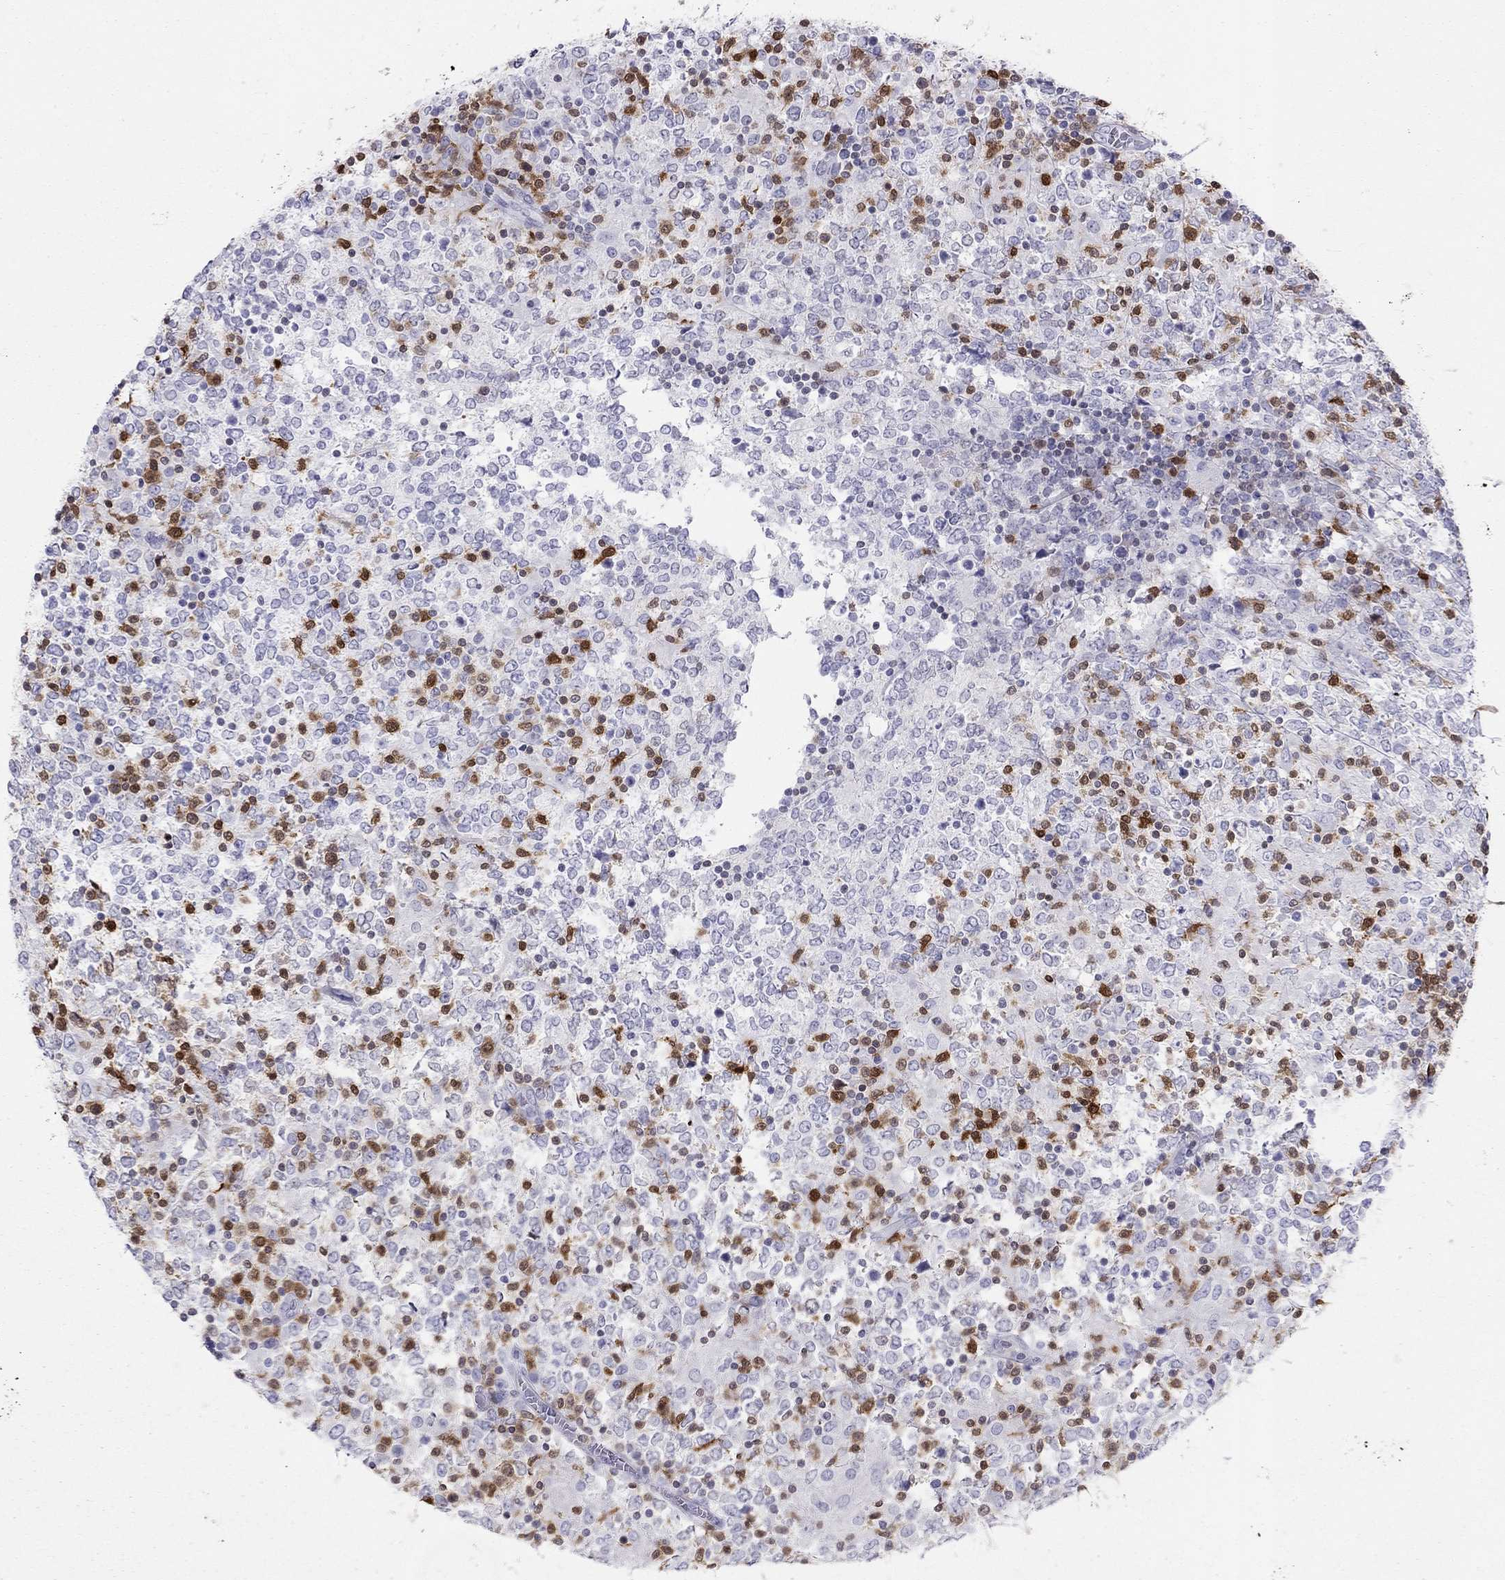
{"staining": {"intensity": "negative", "quantity": "none", "location": "none"}, "tissue": "lymphoma", "cell_type": "Tumor cells", "image_type": "cancer", "snomed": [{"axis": "morphology", "description": "Malignant lymphoma, non-Hodgkin's type, High grade"}, {"axis": "topography", "description": "Lymph node"}], "caption": "Human lymphoma stained for a protein using immunohistochemistry shows no staining in tumor cells.", "gene": "SH2D2A", "patient": {"sex": "female", "age": 84}}